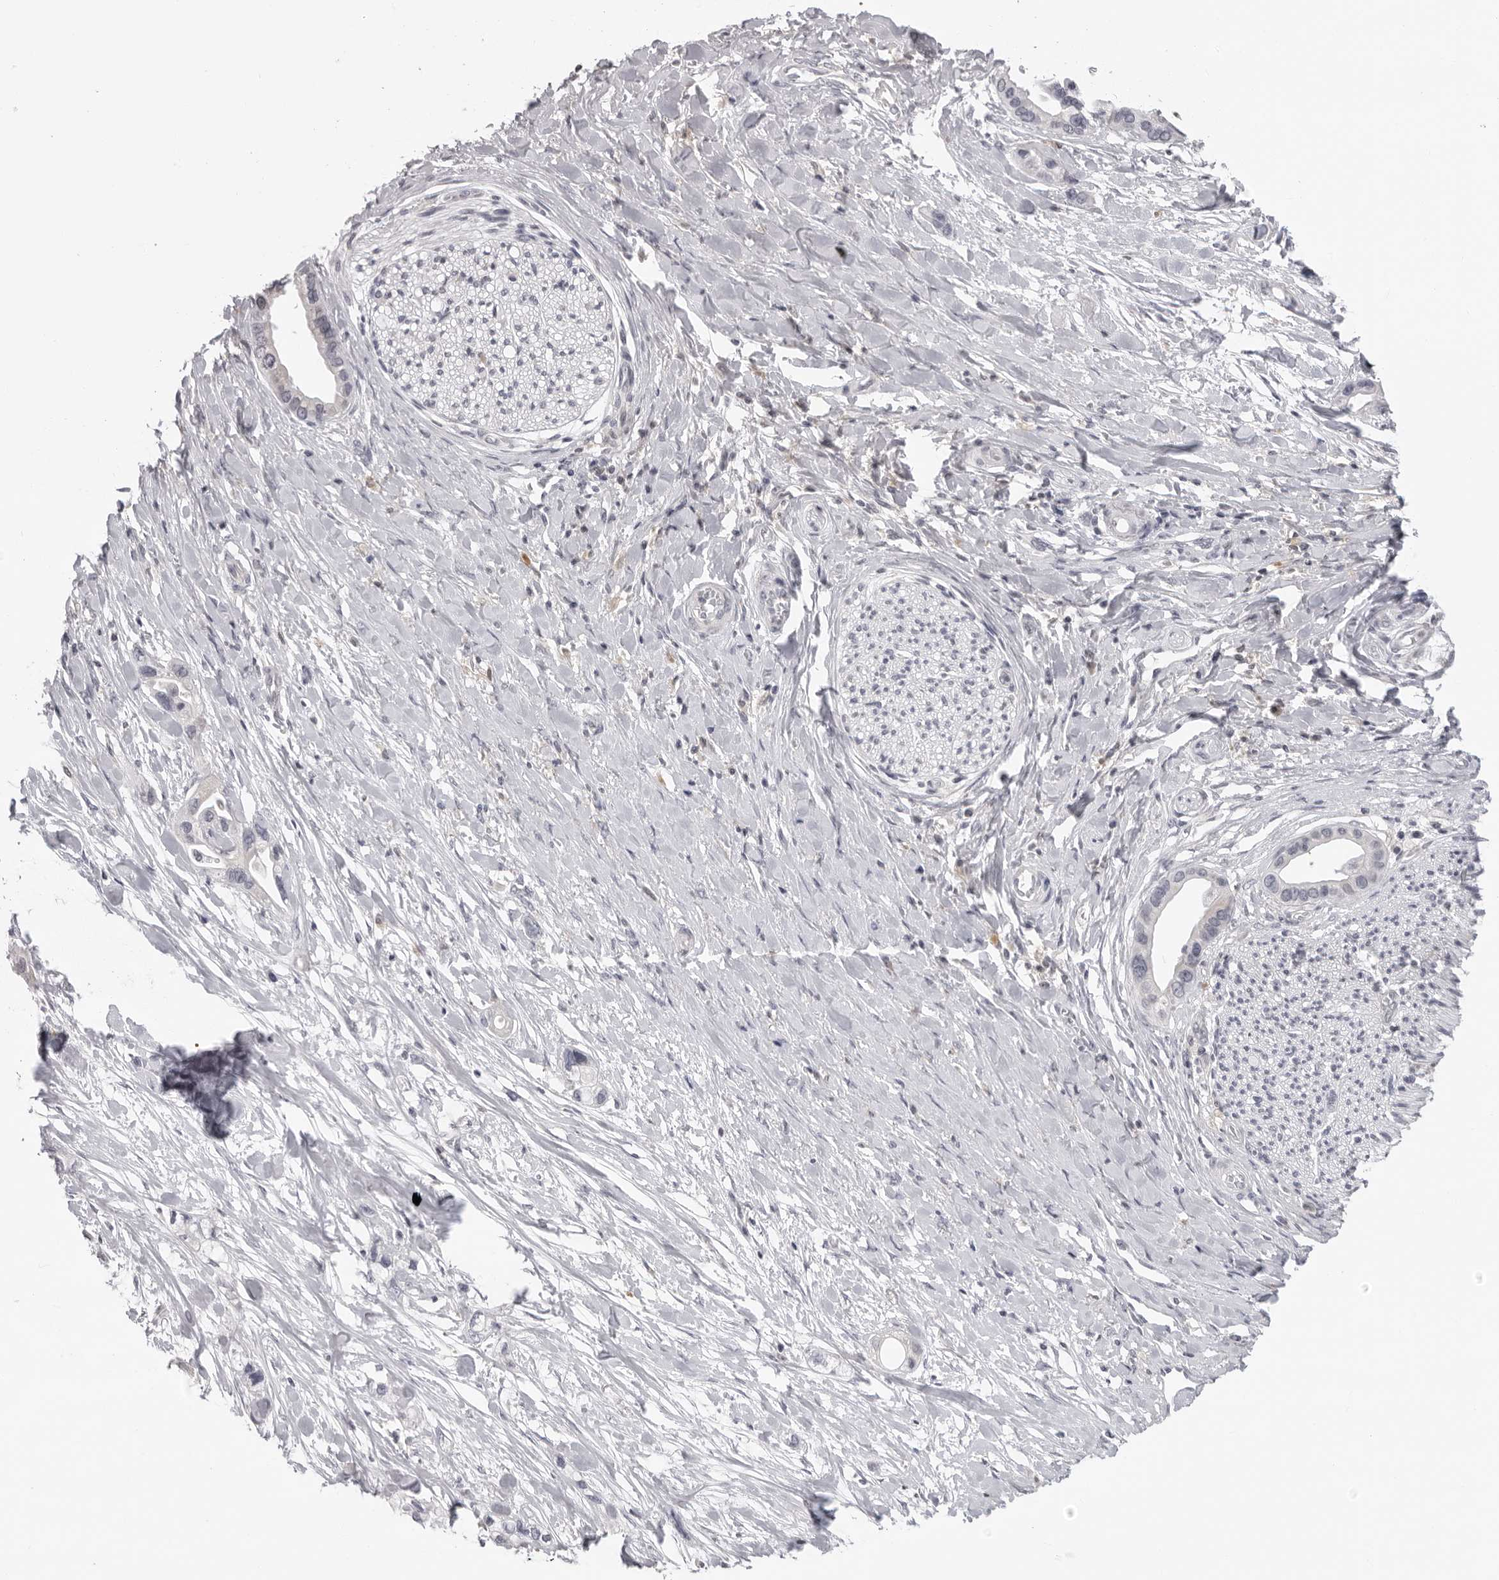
{"staining": {"intensity": "negative", "quantity": "none", "location": "none"}, "tissue": "pancreatic cancer", "cell_type": "Tumor cells", "image_type": "cancer", "snomed": [{"axis": "morphology", "description": "Adenocarcinoma, NOS"}, {"axis": "topography", "description": "Pancreas"}], "caption": "Pancreatic cancer was stained to show a protein in brown. There is no significant positivity in tumor cells.", "gene": "ACP6", "patient": {"sex": "female", "age": 77}}